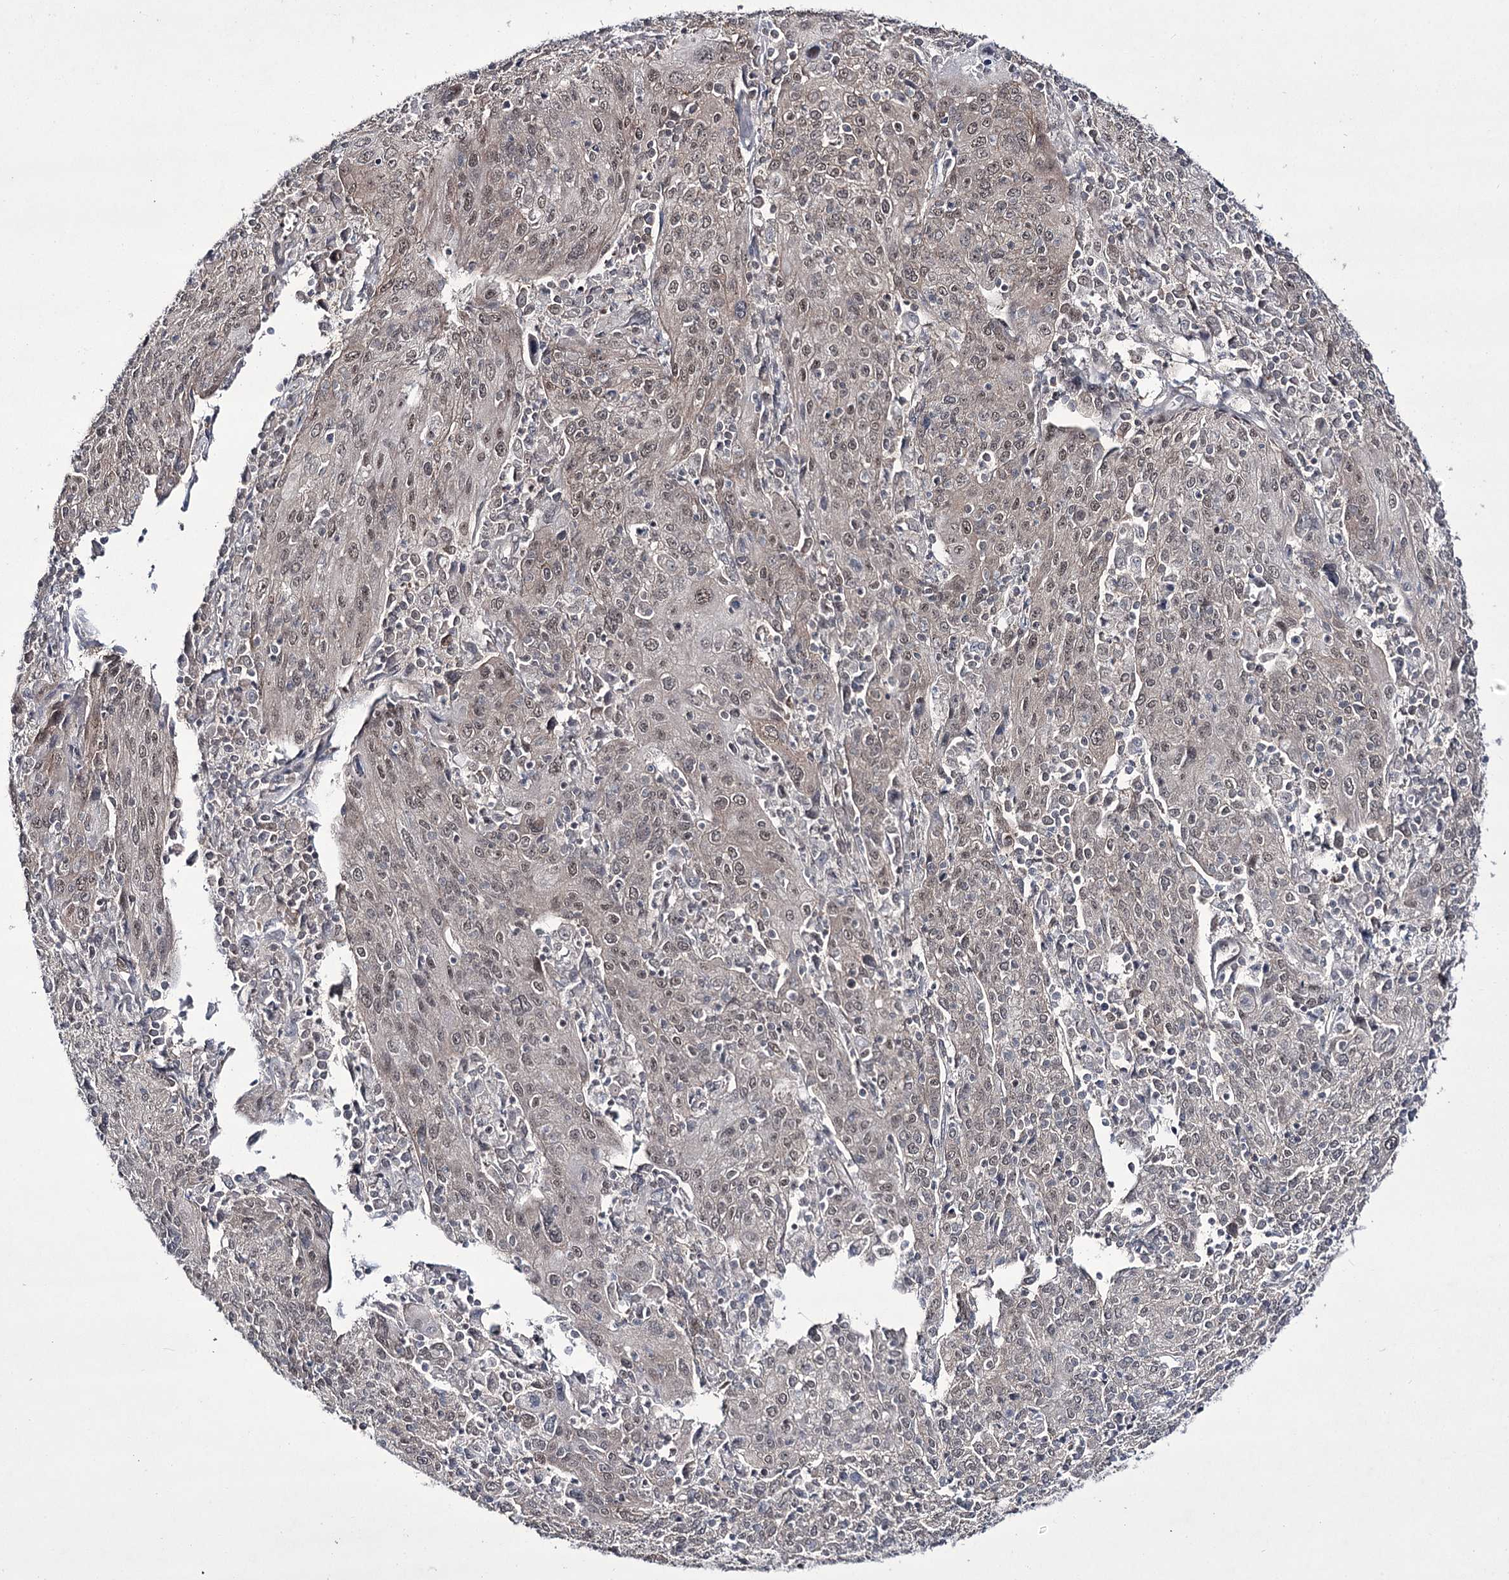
{"staining": {"intensity": "weak", "quantity": "25%-75%", "location": "nuclear"}, "tissue": "cervical cancer", "cell_type": "Tumor cells", "image_type": "cancer", "snomed": [{"axis": "morphology", "description": "Squamous cell carcinoma, NOS"}, {"axis": "topography", "description": "Cervix"}], "caption": "An image of cervical cancer (squamous cell carcinoma) stained for a protein reveals weak nuclear brown staining in tumor cells. The staining was performed using DAB, with brown indicating positive protein expression. Nuclei are stained blue with hematoxylin.", "gene": "HOXC11", "patient": {"sex": "female", "age": 67}}